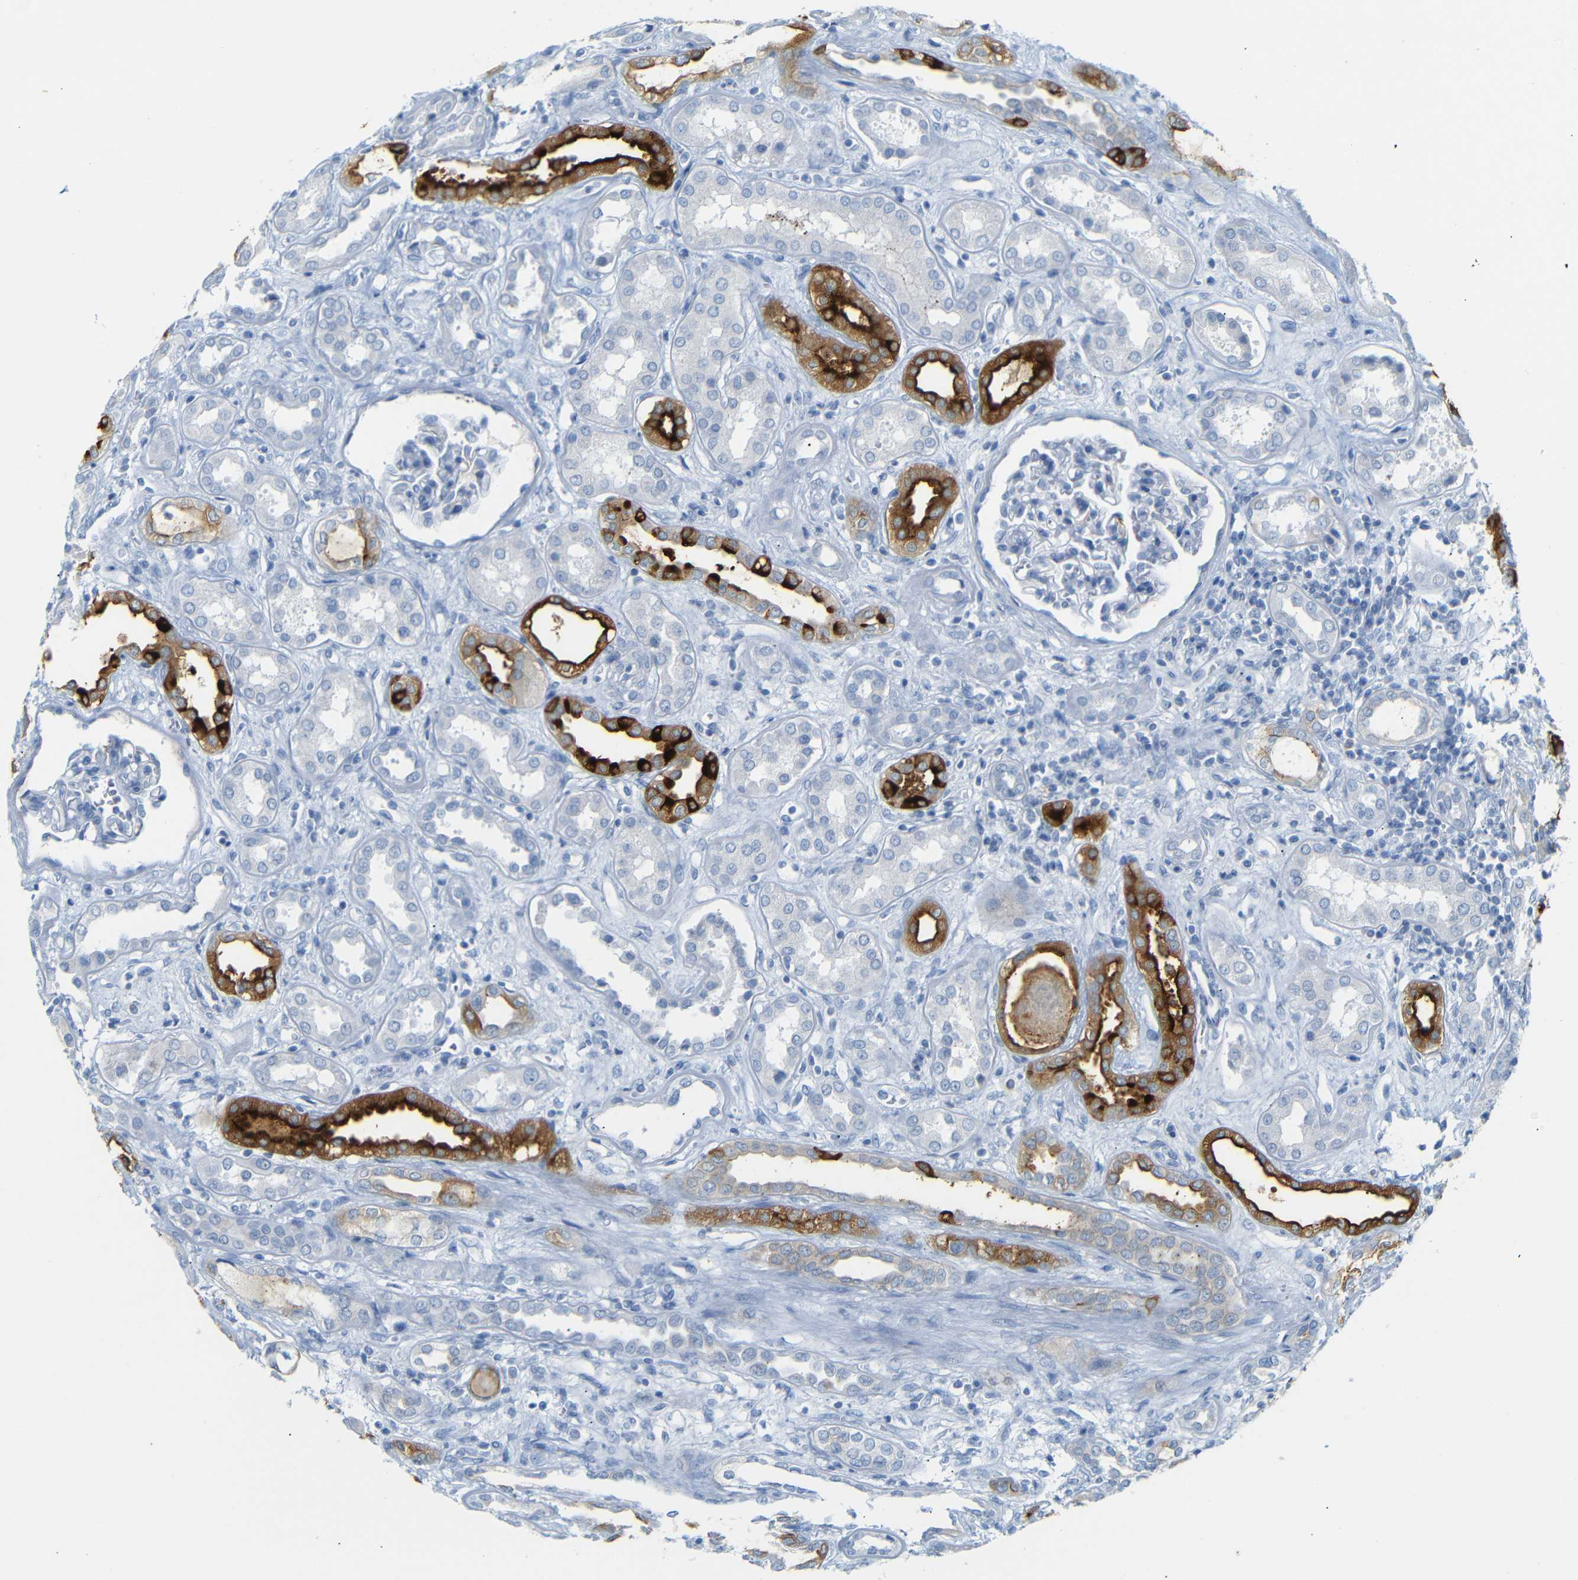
{"staining": {"intensity": "negative", "quantity": "none", "location": "none"}, "tissue": "kidney", "cell_type": "Cells in glomeruli", "image_type": "normal", "snomed": [{"axis": "morphology", "description": "Normal tissue, NOS"}, {"axis": "topography", "description": "Kidney"}], "caption": "The micrograph displays no staining of cells in glomeruli in normal kidney. (Brightfield microscopy of DAB (3,3'-diaminobenzidine) IHC at high magnification).", "gene": "DYNAP", "patient": {"sex": "male", "age": 59}}